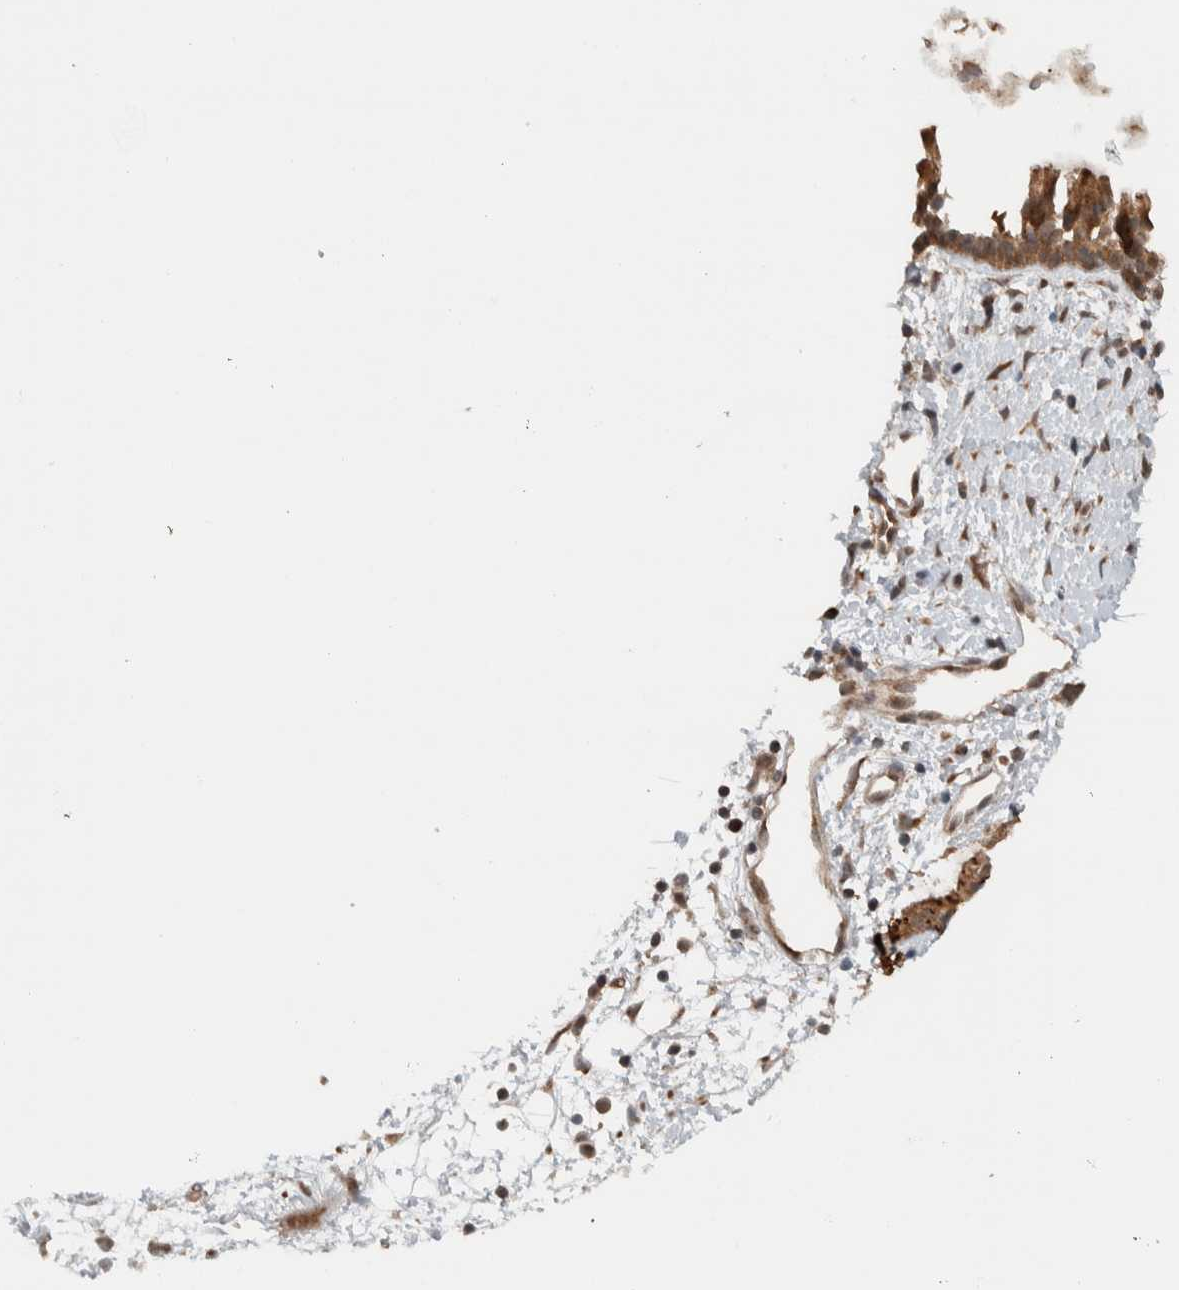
{"staining": {"intensity": "strong", "quantity": ">75%", "location": "cytoplasmic/membranous"}, "tissue": "nasopharynx", "cell_type": "Respiratory epithelial cells", "image_type": "normal", "snomed": [{"axis": "morphology", "description": "Normal tissue, NOS"}, {"axis": "topography", "description": "Nasopharynx"}], "caption": "Benign nasopharynx was stained to show a protein in brown. There is high levels of strong cytoplasmic/membranous expression in about >75% of respiratory epithelial cells.", "gene": "KLHL6", "patient": {"sex": "male", "age": 22}}